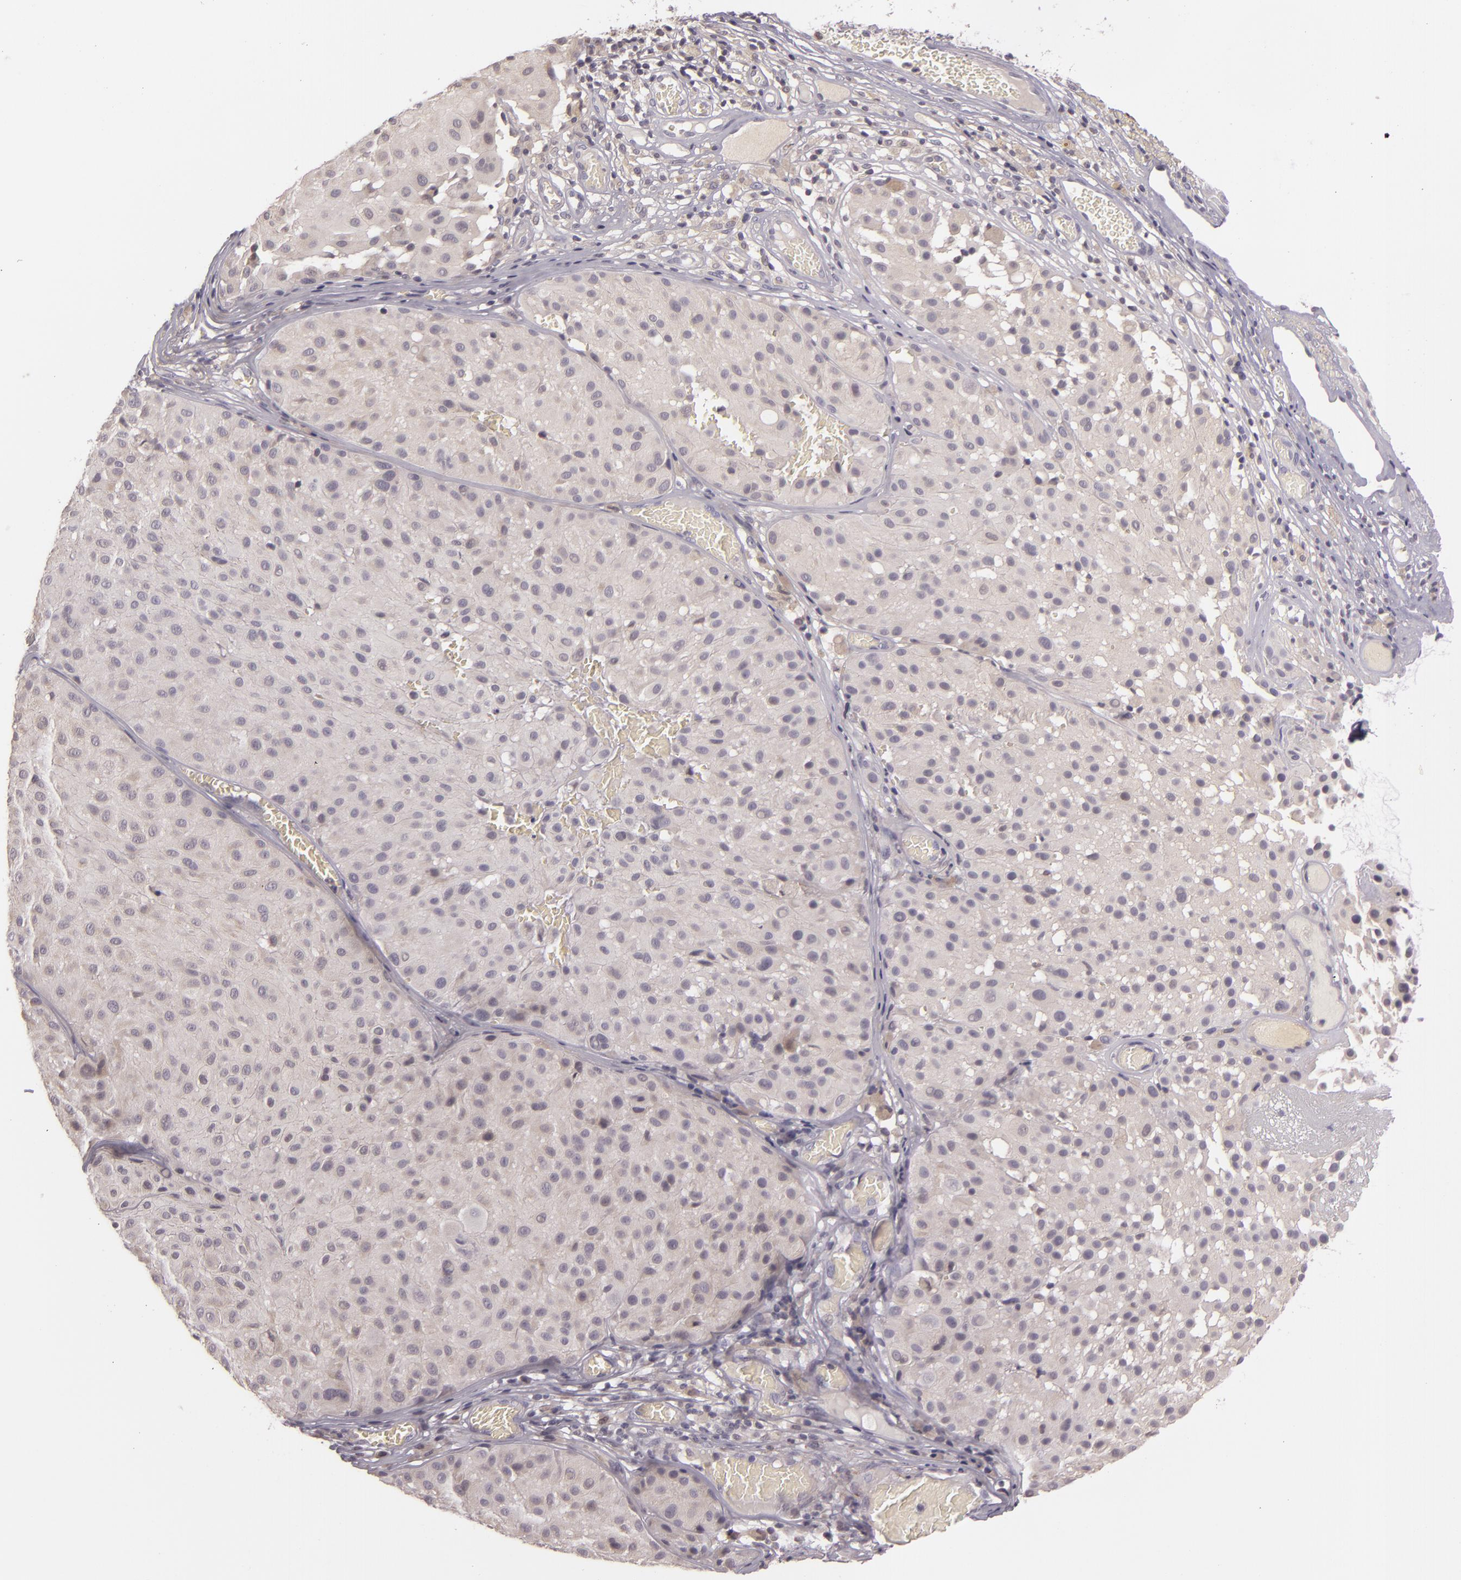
{"staining": {"intensity": "negative", "quantity": "none", "location": "none"}, "tissue": "melanoma", "cell_type": "Tumor cells", "image_type": "cancer", "snomed": [{"axis": "morphology", "description": "Malignant melanoma, NOS"}, {"axis": "topography", "description": "Skin"}], "caption": "This is an IHC histopathology image of malignant melanoma. There is no positivity in tumor cells.", "gene": "RALGAPA1", "patient": {"sex": "male", "age": 36}}